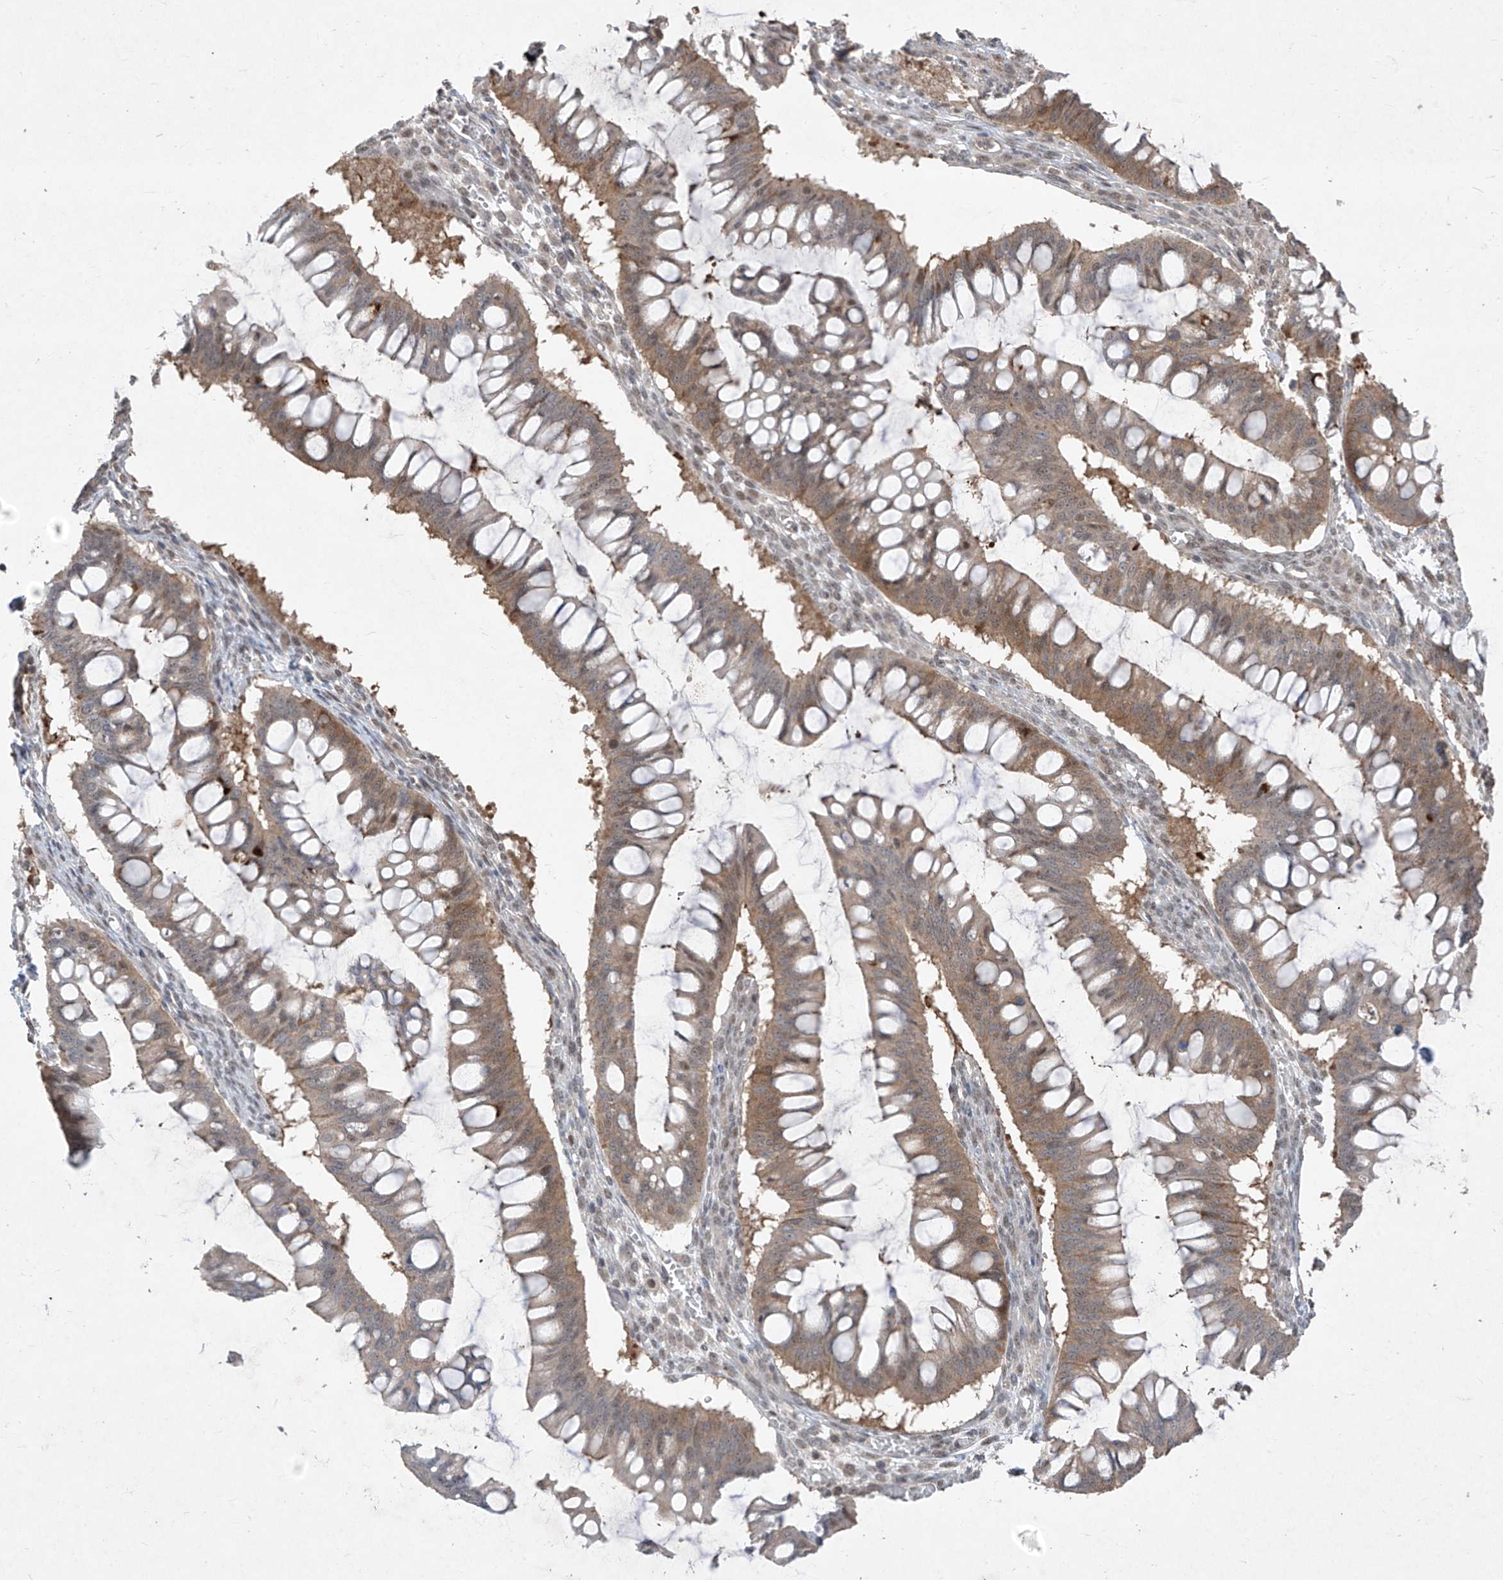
{"staining": {"intensity": "moderate", "quantity": ">75%", "location": "cytoplasmic/membranous"}, "tissue": "ovarian cancer", "cell_type": "Tumor cells", "image_type": "cancer", "snomed": [{"axis": "morphology", "description": "Cystadenocarcinoma, mucinous, NOS"}, {"axis": "topography", "description": "Ovary"}], "caption": "Immunohistochemical staining of ovarian mucinous cystadenocarcinoma demonstrates moderate cytoplasmic/membranous protein positivity in about >75% of tumor cells.", "gene": "ZNF358", "patient": {"sex": "female", "age": 73}}